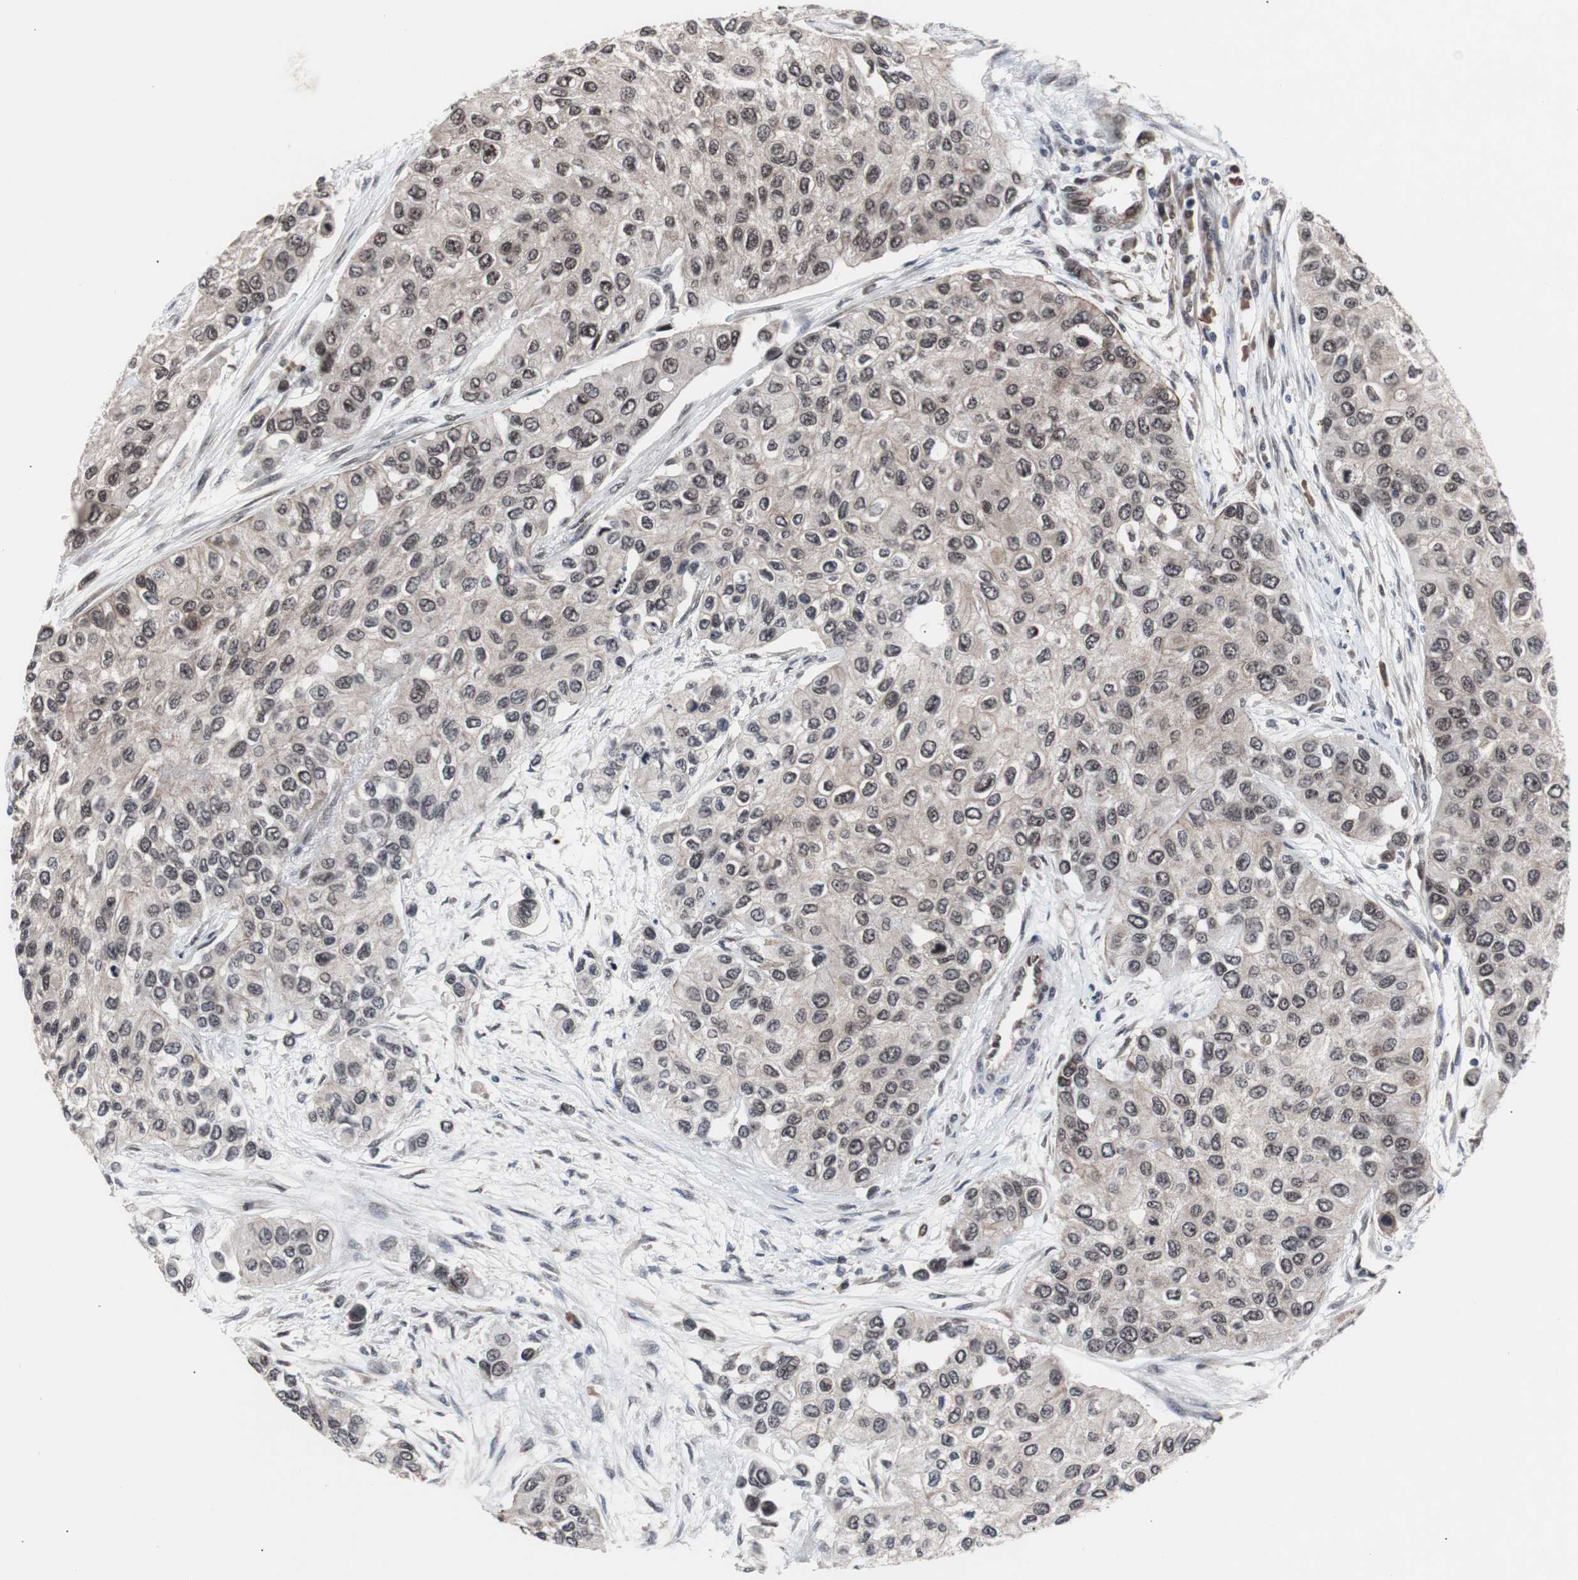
{"staining": {"intensity": "weak", "quantity": ">75%", "location": "cytoplasmic/membranous,nuclear"}, "tissue": "urothelial cancer", "cell_type": "Tumor cells", "image_type": "cancer", "snomed": [{"axis": "morphology", "description": "Urothelial carcinoma, High grade"}, {"axis": "topography", "description": "Urinary bladder"}], "caption": "Protein expression by immunohistochemistry (IHC) demonstrates weak cytoplasmic/membranous and nuclear staining in about >75% of tumor cells in high-grade urothelial carcinoma.", "gene": "GTF2F2", "patient": {"sex": "female", "age": 56}}